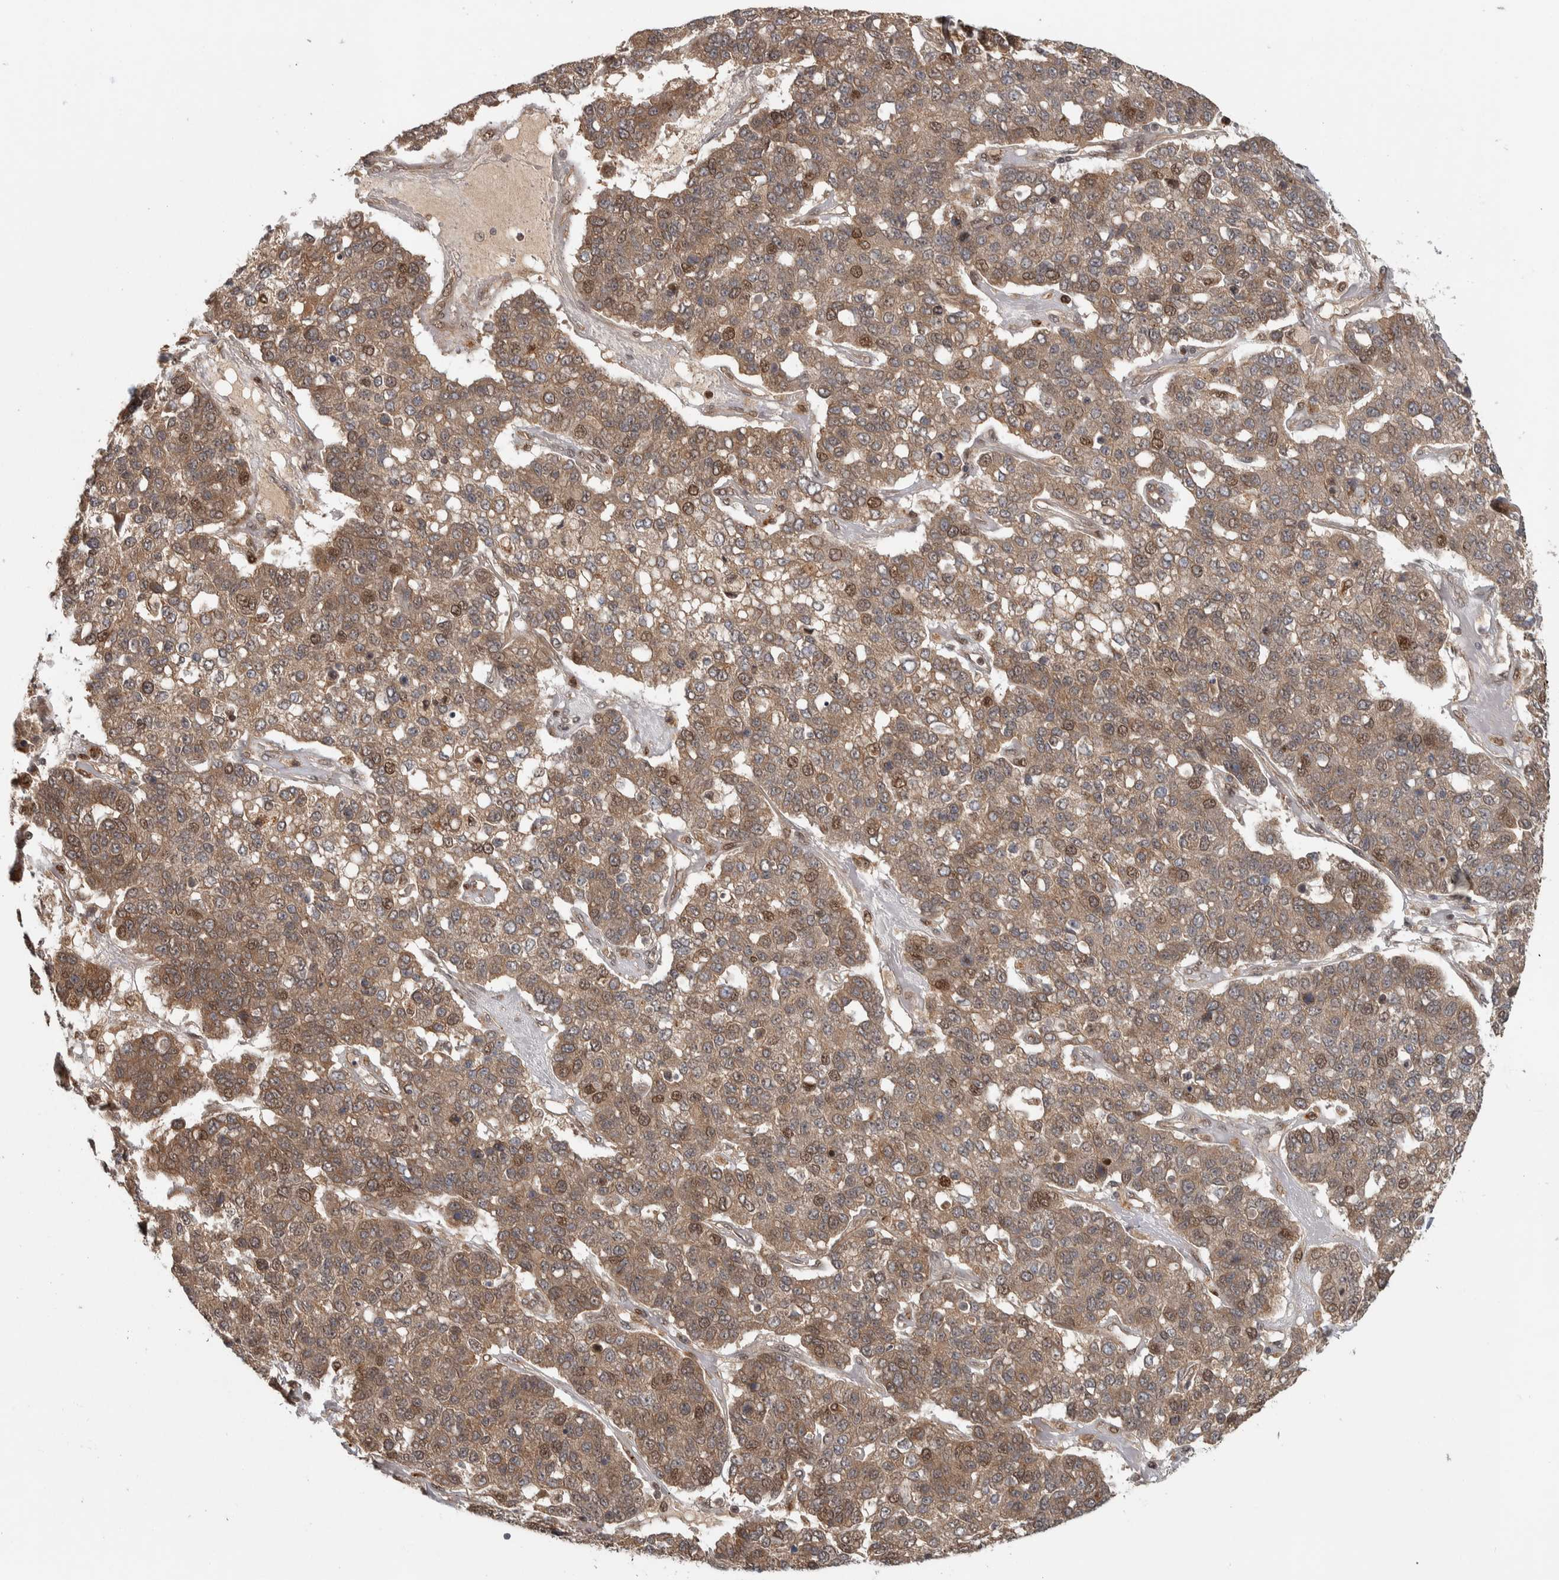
{"staining": {"intensity": "weak", "quantity": ">75%", "location": "cytoplasmic/membranous,nuclear"}, "tissue": "pancreatic cancer", "cell_type": "Tumor cells", "image_type": "cancer", "snomed": [{"axis": "morphology", "description": "Adenocarcinoma, NOS"}, {"axis": "topography", "description": "Pancreas"}], "caption": "This photomicrograph demonstrates IHC staining of human pancreatic cancer (adenocarcinoma), with low weak cytoplasmic/membranous and nuclear staining in approximately >75% of tumor cells.", "gene": "RPS6KA4", "patient": {"sex": "female", "age": 61}}